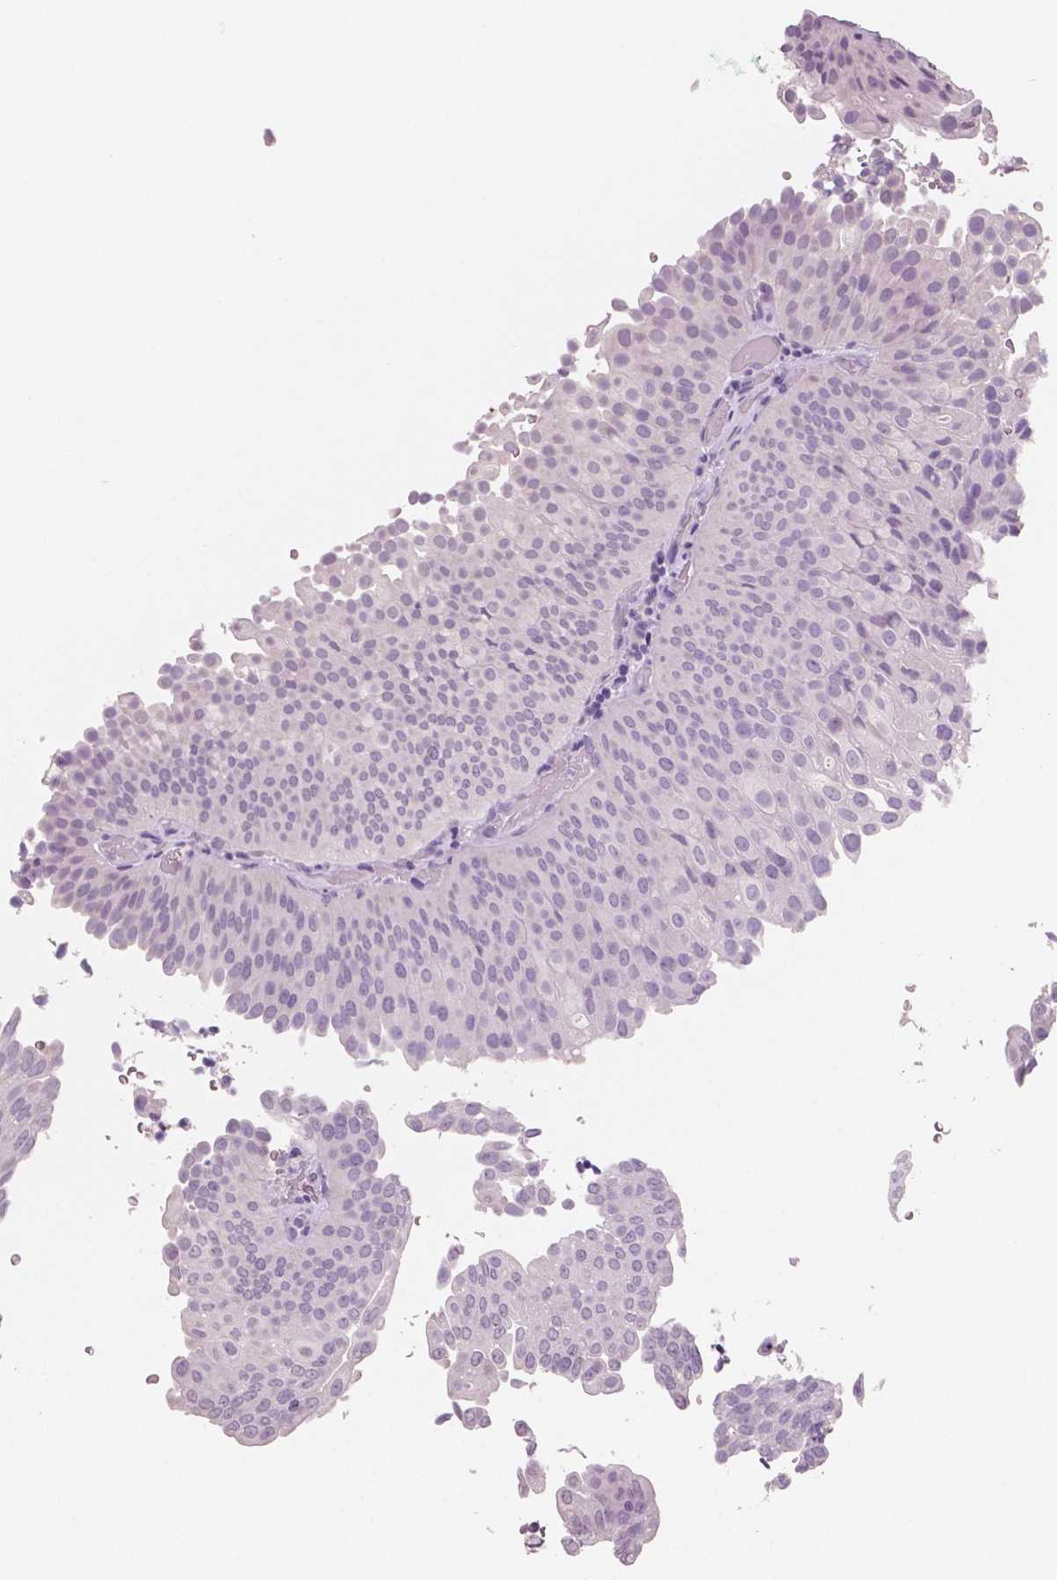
{"staining": {"intensity": "negative", "quantity": "none", "location": "none"}, "tissue": "urothelial cancer", "cell_type": "Tumor cells", "image_type": "cancer", "snomed": [{"axis": "morphology", "description": "Urothelial carcinoma, NOS"}, {"axis": "topography", "description": "Urinary bladder"}], "caption": "High magnification brightfield microscopy of urothelial cancer stained with DAB (brown) and counterstained with hematoxylin (blue): tumor cells show no significant expression.", "gene": "NECAB2", "patient": {"sex": "male", "age": 62}}